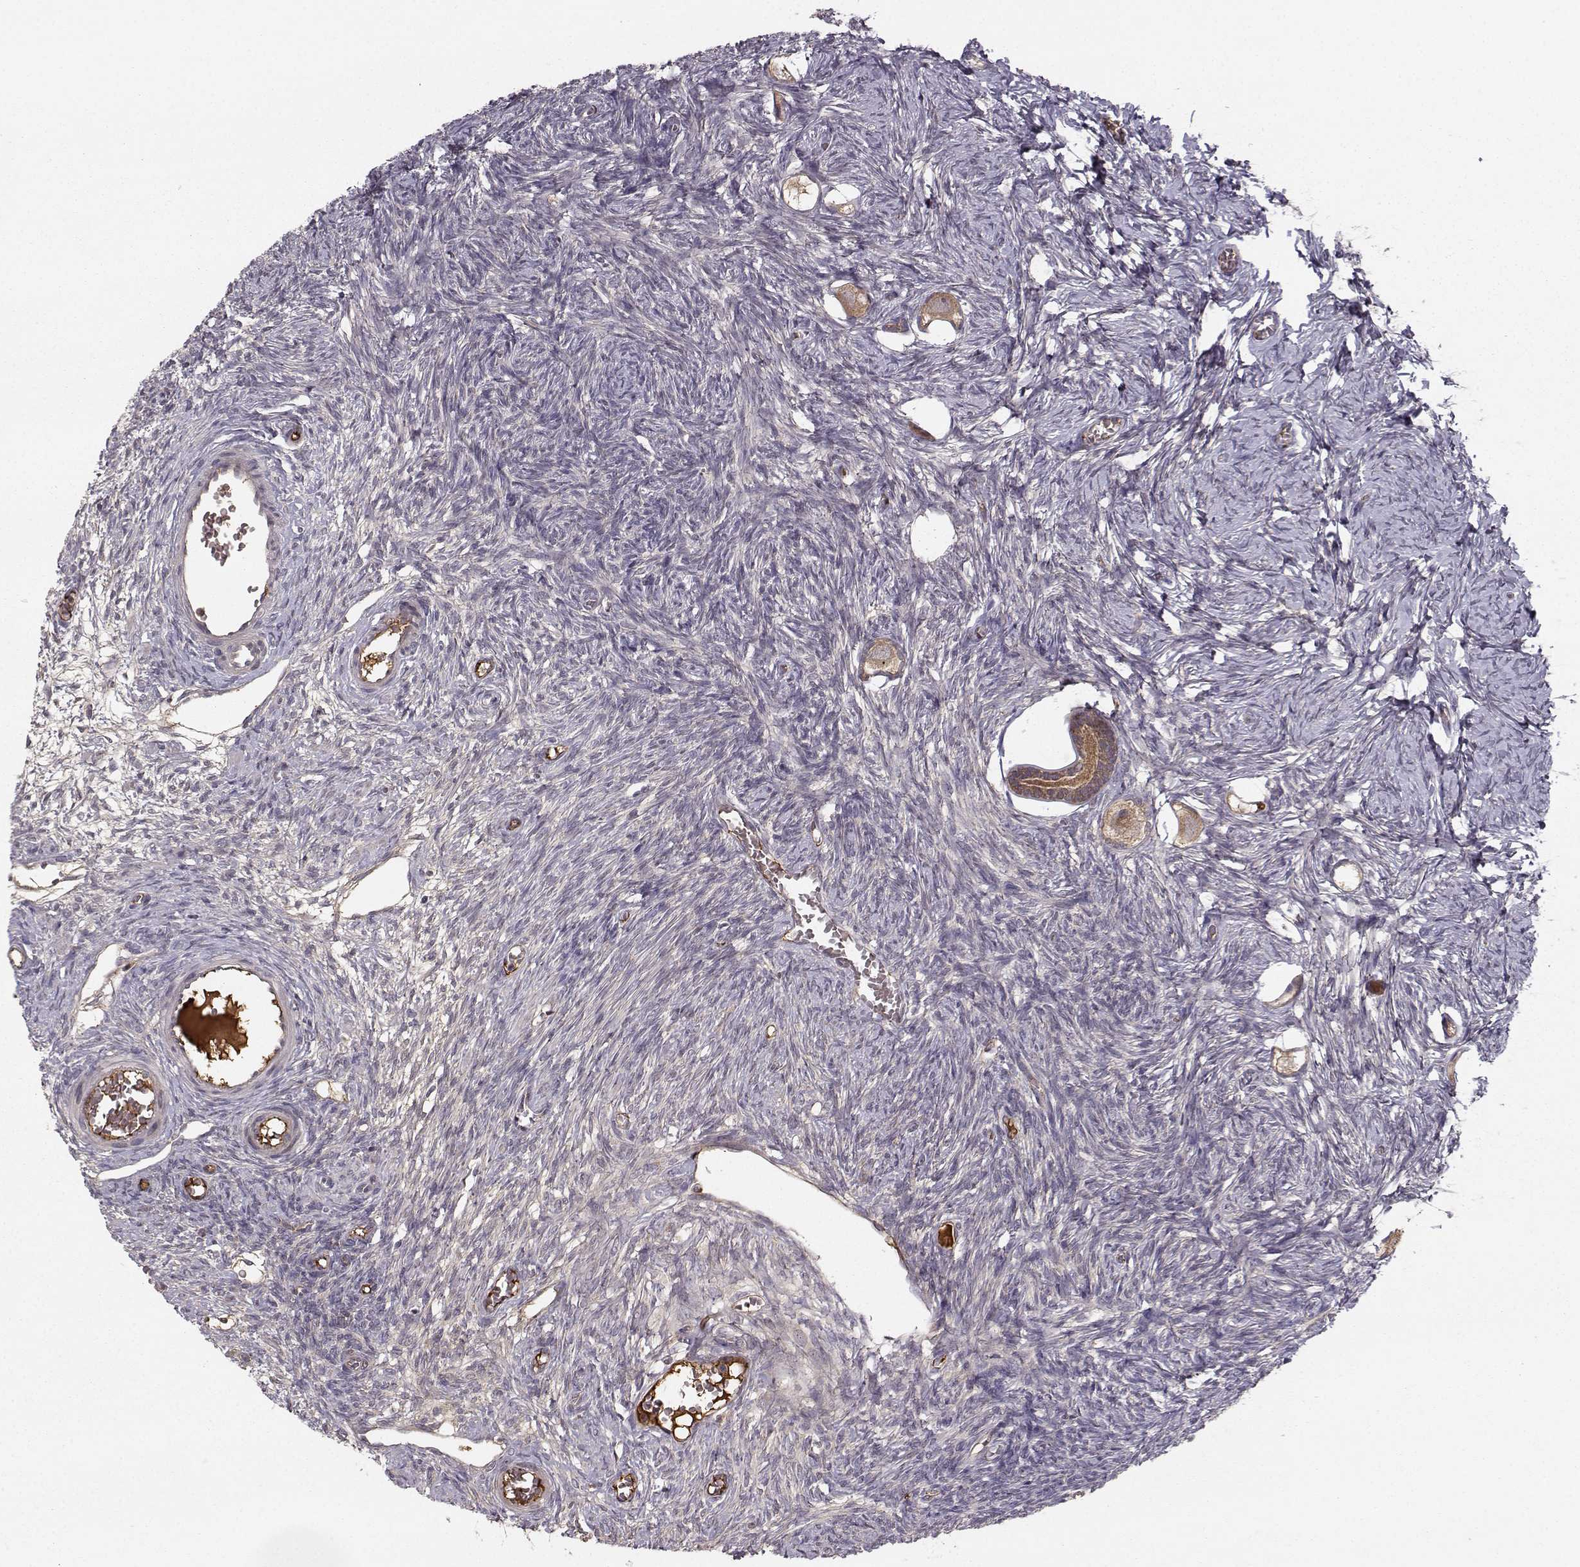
{"staining": {"intensity": "moderate", "quantity": "25%-75%", "location": "cytoplasmic/membranous"}, "tissue": "ovary", "cell_type": "Follicle cells", "image_type": "normal", "snomed": [{"axis": "morphology", "description": "Normal tissue, NOS"}, {"axis": "topography", "description": "Ovary"}], "caption": "A brown stain highlights moderate cytoplasmic/membranous staining of a protein in follicle cells of normal human ovary. The protein is stained brown, and the nuclei are stained in blue (DAB IHC with brightfield microscopy, high magnification).", "gene": "WNT6", "patient": {"sex": "female", "age": 27}}